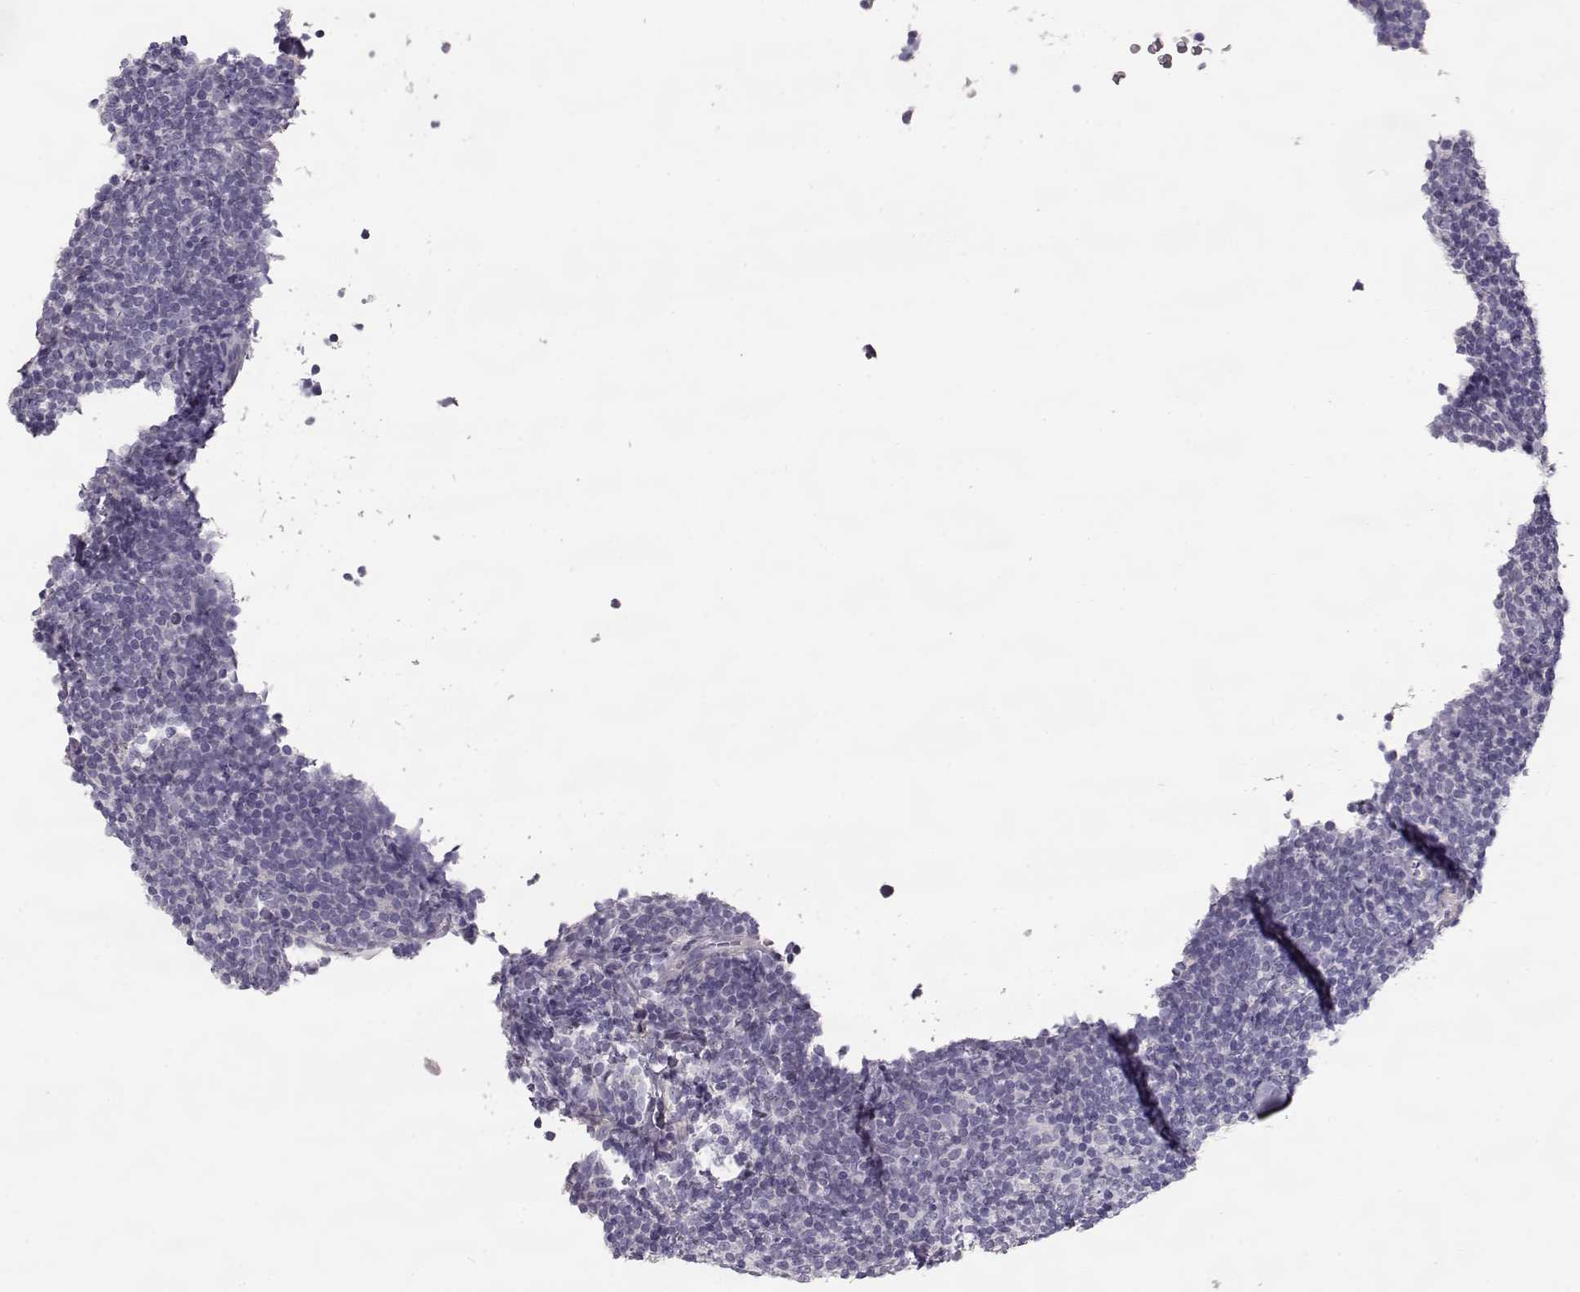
{"staining": {"intensity": "negative", "quantity": "none", "location": "none"}, "tissue": "lymphoma", "cell_type": "Tumor cells", "image_type": "cancer", "snomed": [{"axis": "morphology", "description": "Malignant lymphoma, non-Hodgkin's type, Low grade"}, {"axis": "topography", "description": "Lymph node"}], "caption": "Malignant lymphoma, non-Hodgkin's type (low-grade) stained for a protein using immunohistochemistry demonstrates no staining tumor cells.", "gene": "SLITRK3", "patient": {"sex": "female", "age": 56}}